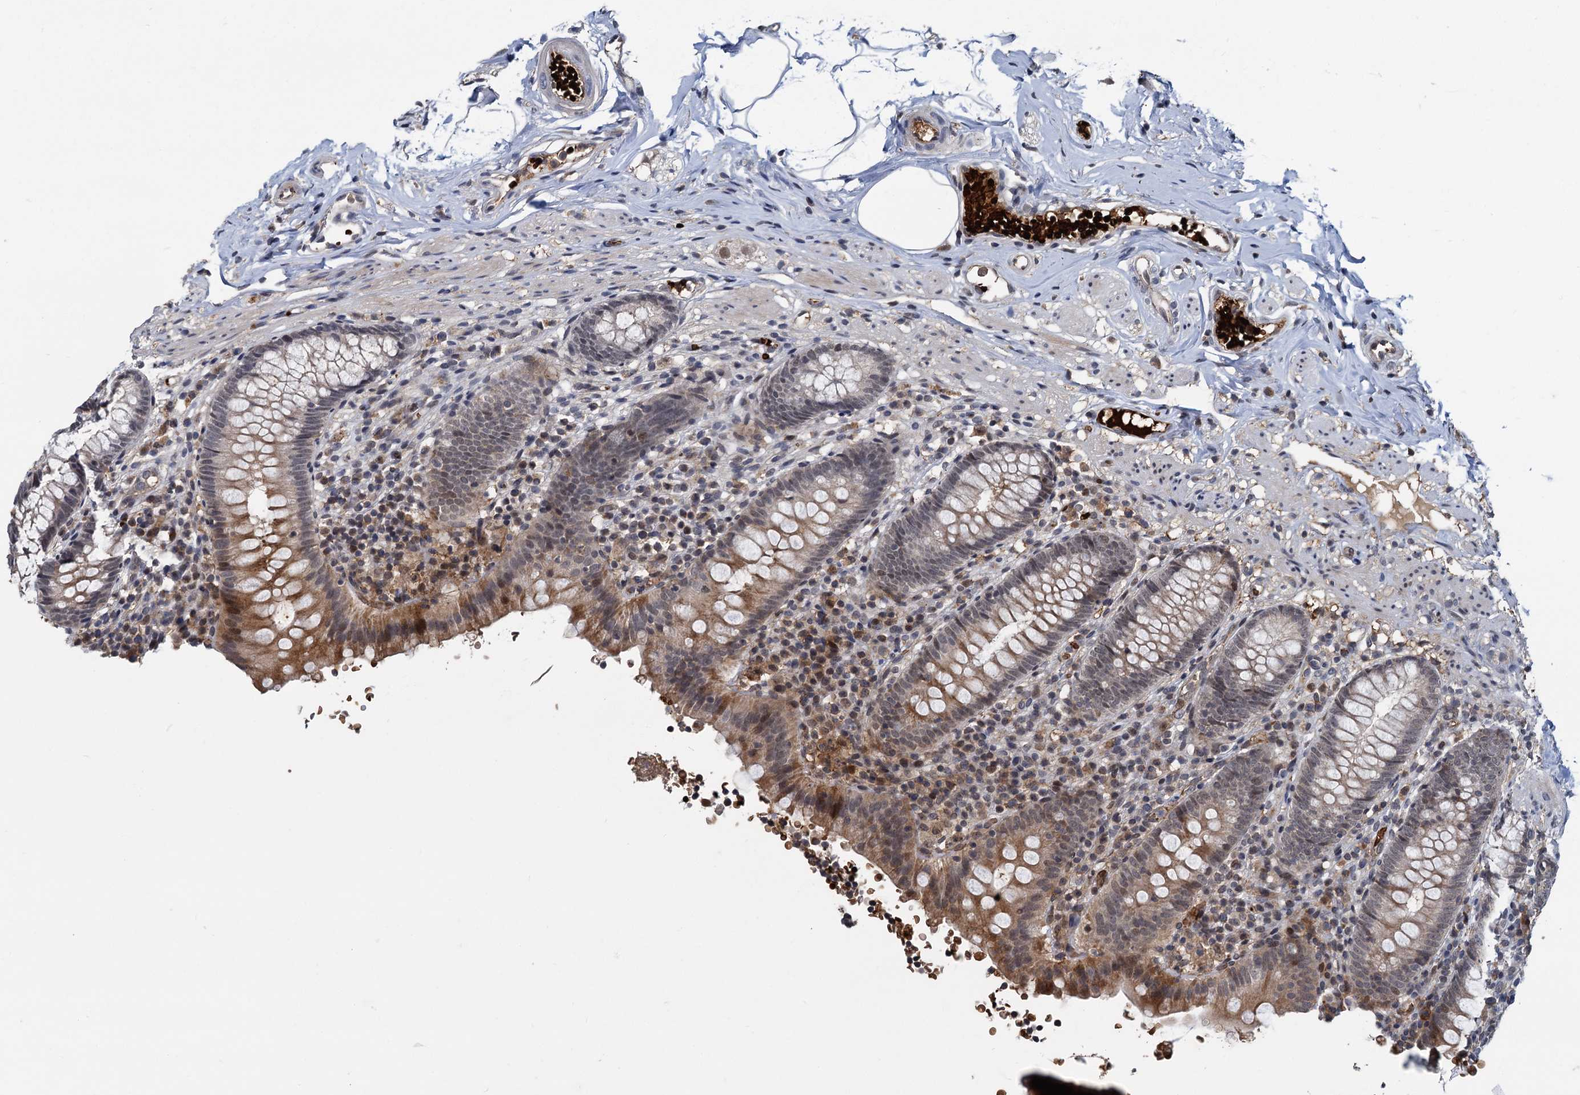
{"staining": {"intensity": "moderate", "quantity": "<25%", "location": "cytoplasmic/membranous"}, "tissue": "appendix", "cell_type": "Glandular cells", "image_type": "normal", "snomed": [{"axis": "morphology", "description": "Normal tissue, NOS"}, {"axis": "topography", "description": "Appendix"}], "caption": "An immunohistochemistry image of normal tissue is shown. Protein staining in brown highlights moderate cytoplasmic/membranous positivity in appendix within glandular cells.", "gene": "FANCI", "patient": {"sex": "male", "age": 55}}